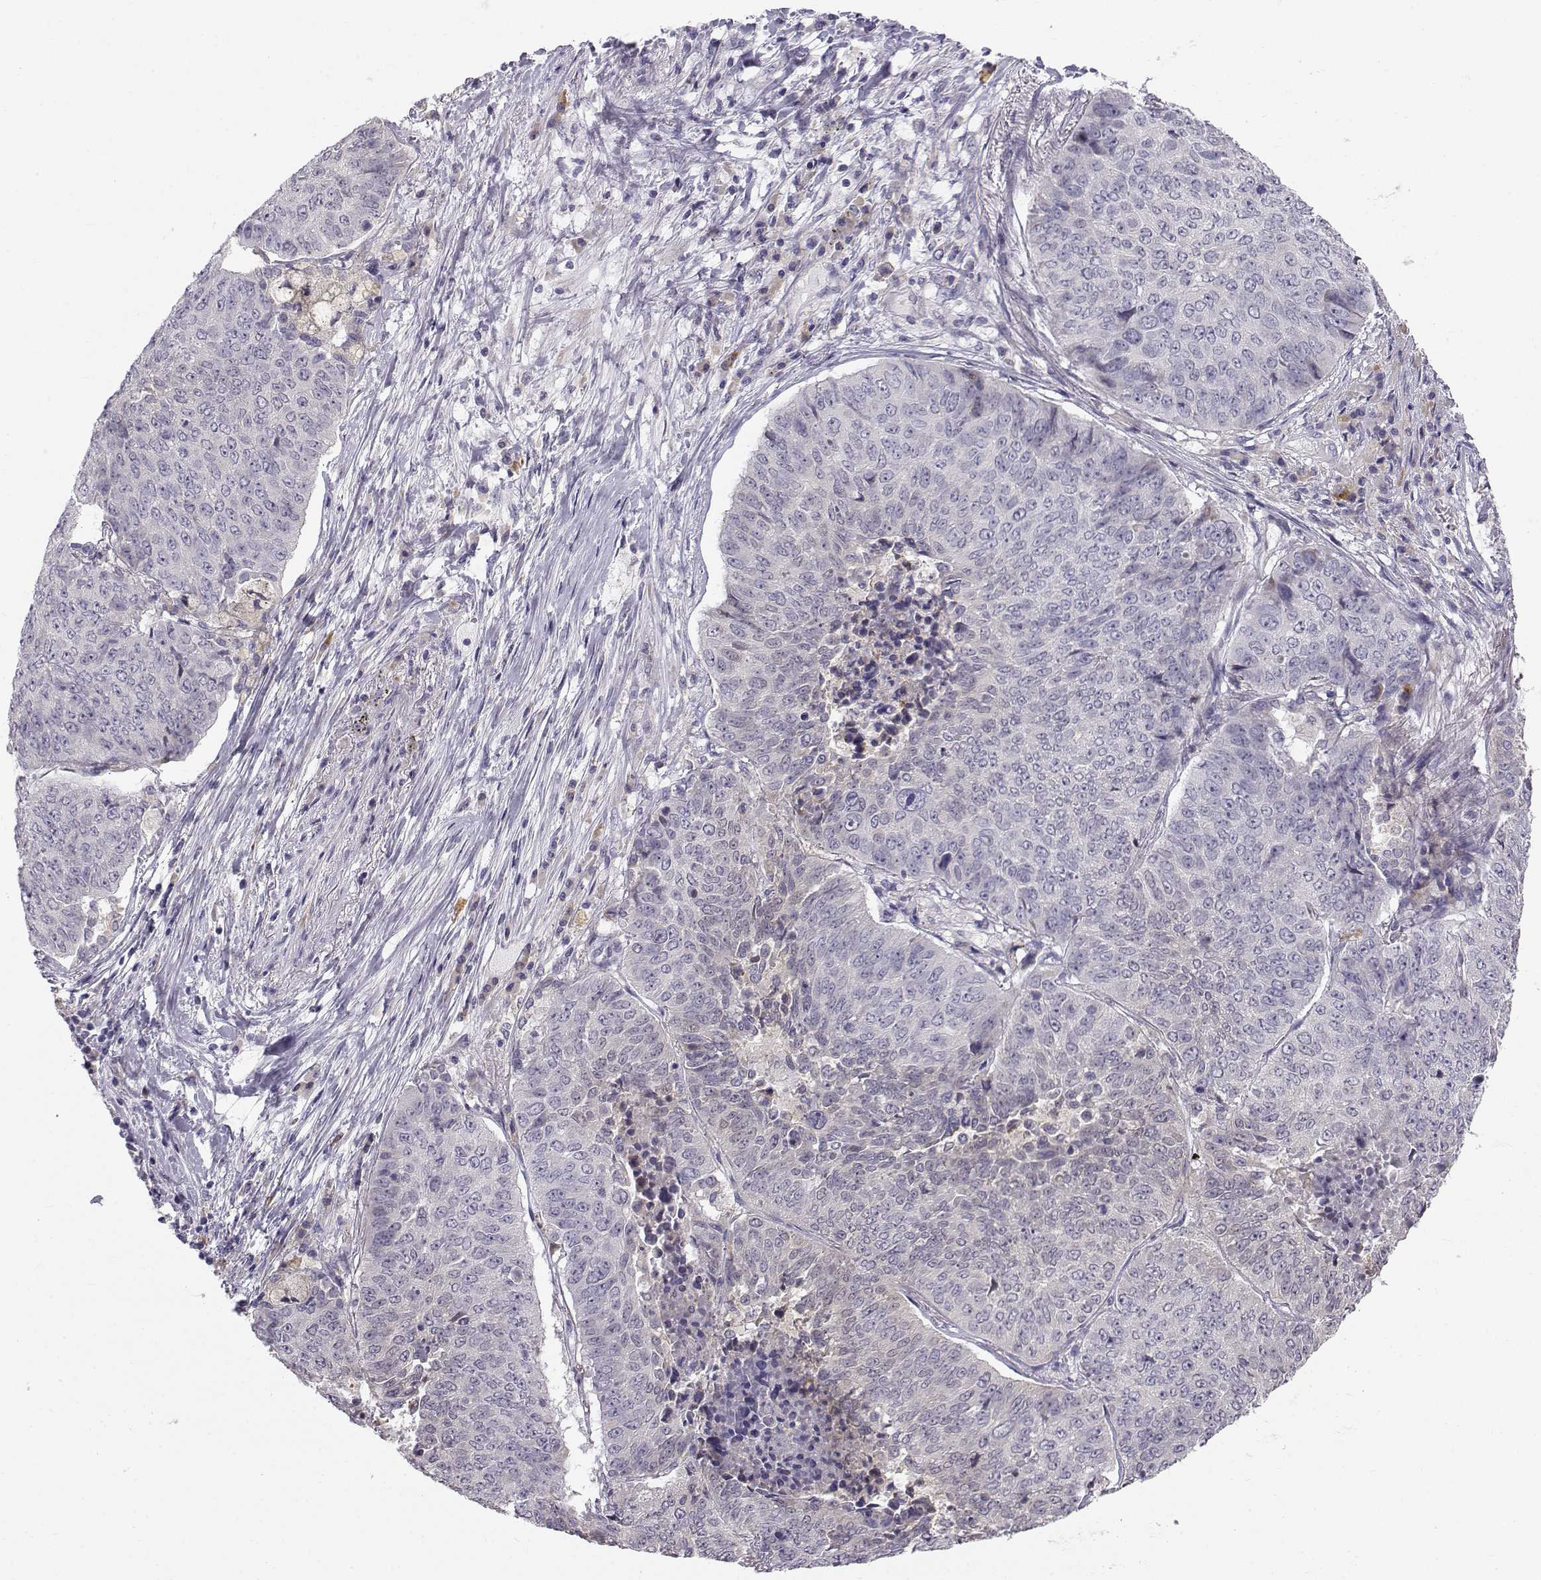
{"staining": {"intensity": "weak", "quantity": "<25%", "location": "cytoplasmic/membranous"}, "tissue": "lung cancer", "cell_type": "Tumor cells", "image_type": "cancer", "snomed": [{"axis": "morphology", "description": "Normal tissue, NOS"}, {"axis": "morphology", "description": "Squamous cell carcinoma, NOS"}, {"axis": "topography", "description": "Bronchus"}, {"axis": "topography", "description": "Lung"}], "caption": "IHC of human lung squamous cell carcinoma demonstrates no positivity in tumor cells.", "gene": "ACSL6", "patient": {"sex": "male", "age": 64}}